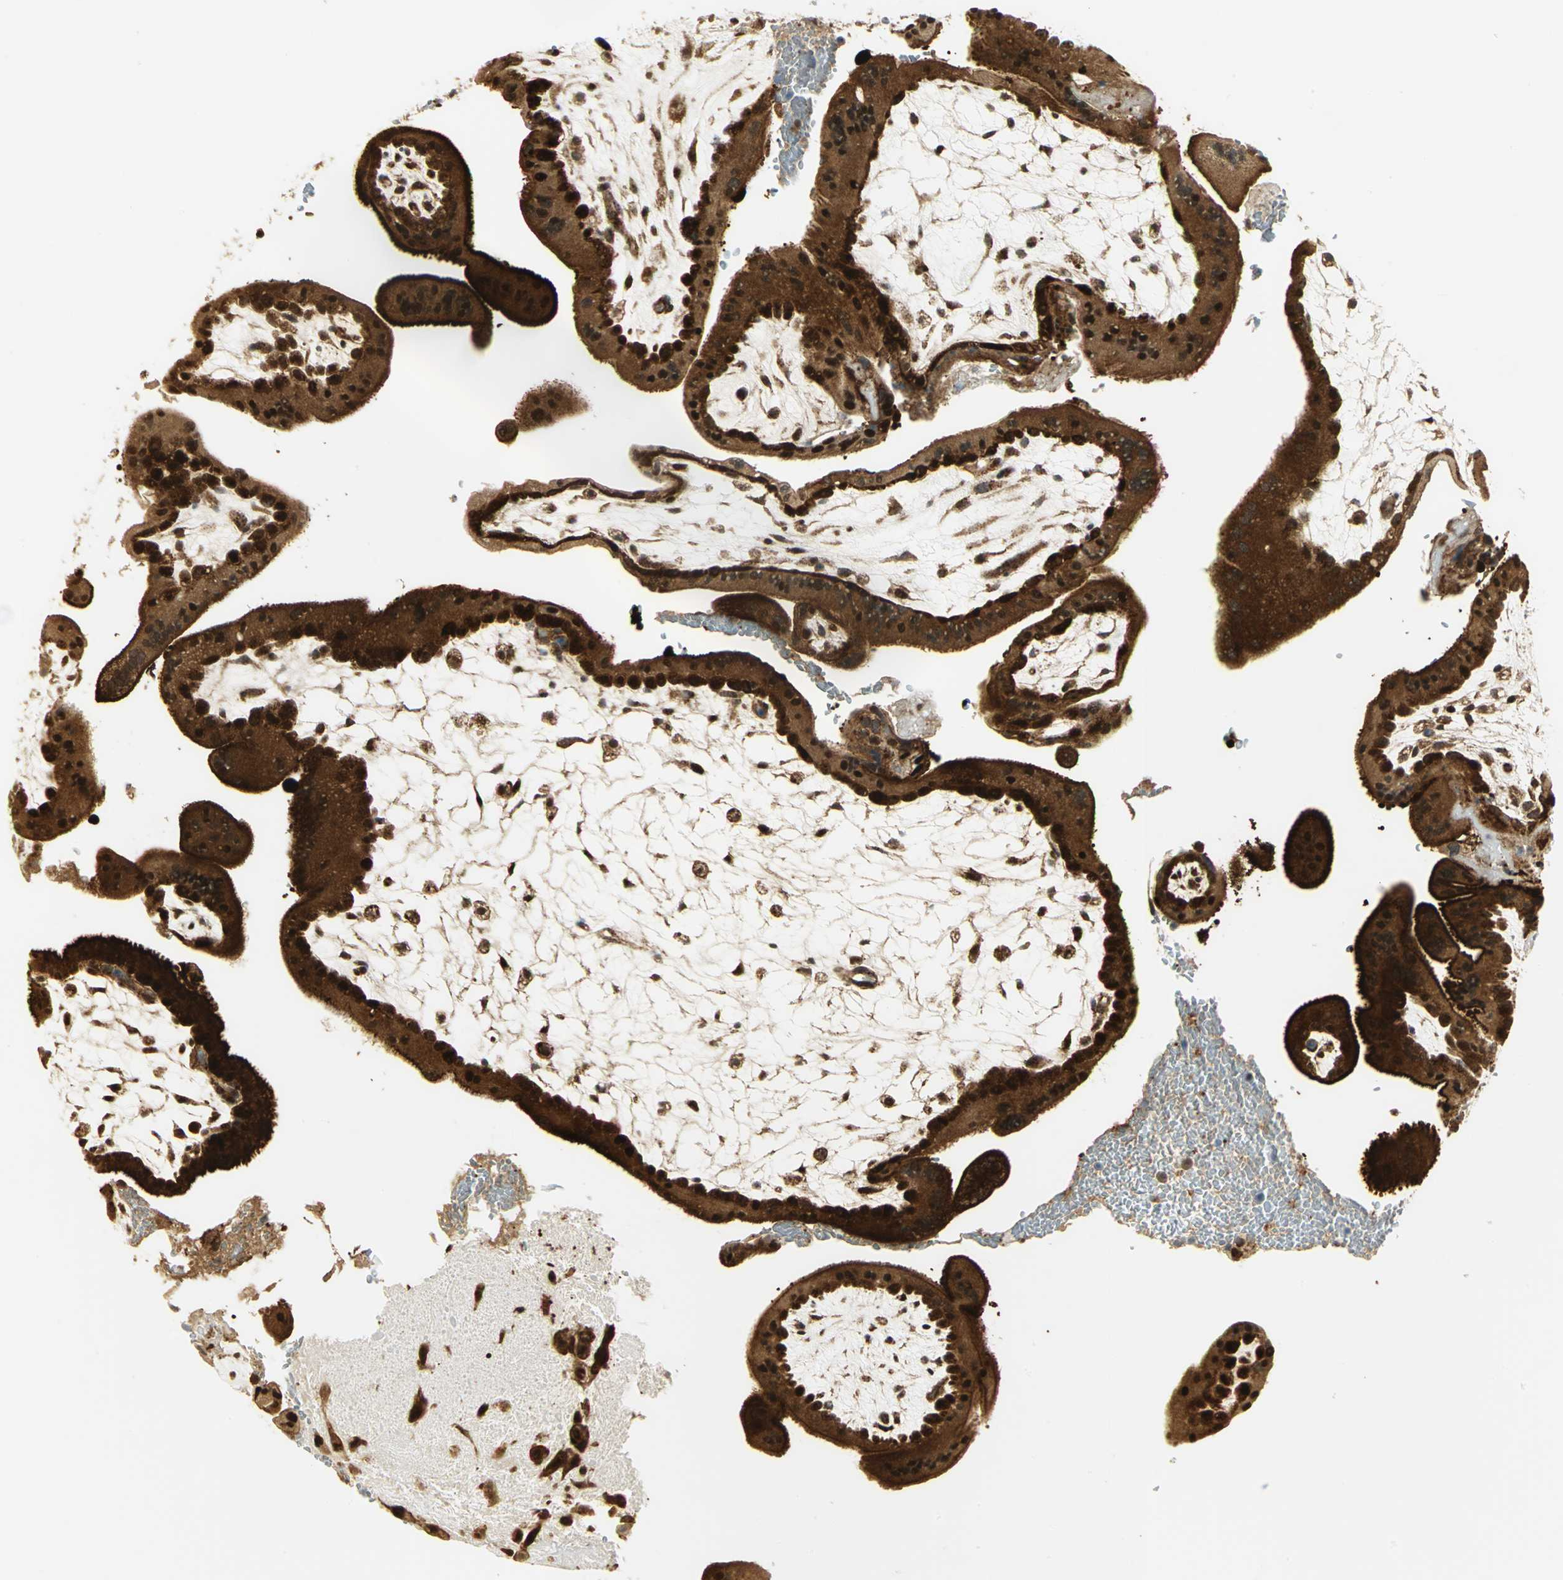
{"staining": {"intensity": "strong", "quantity": ">75%", "location": "cytoplasmic/membranous,nuclear"}, "tissue": "placenta", "cell_type": "Decidual cells", "image_type": "normal", "snomed": [{"axis": "morphology", "description": "Normal tissue, NOS"}, {"axis": "topography", "description": "Placenta"}], "caption": "Brown immunohistochemical staining in benign human placenta shows strong cytoplasmic/membranous,nuclear positivity in approximately >75% of decidual cells.", "gene": "EEA1", "patient": {"sex": "female", "age": 35}}